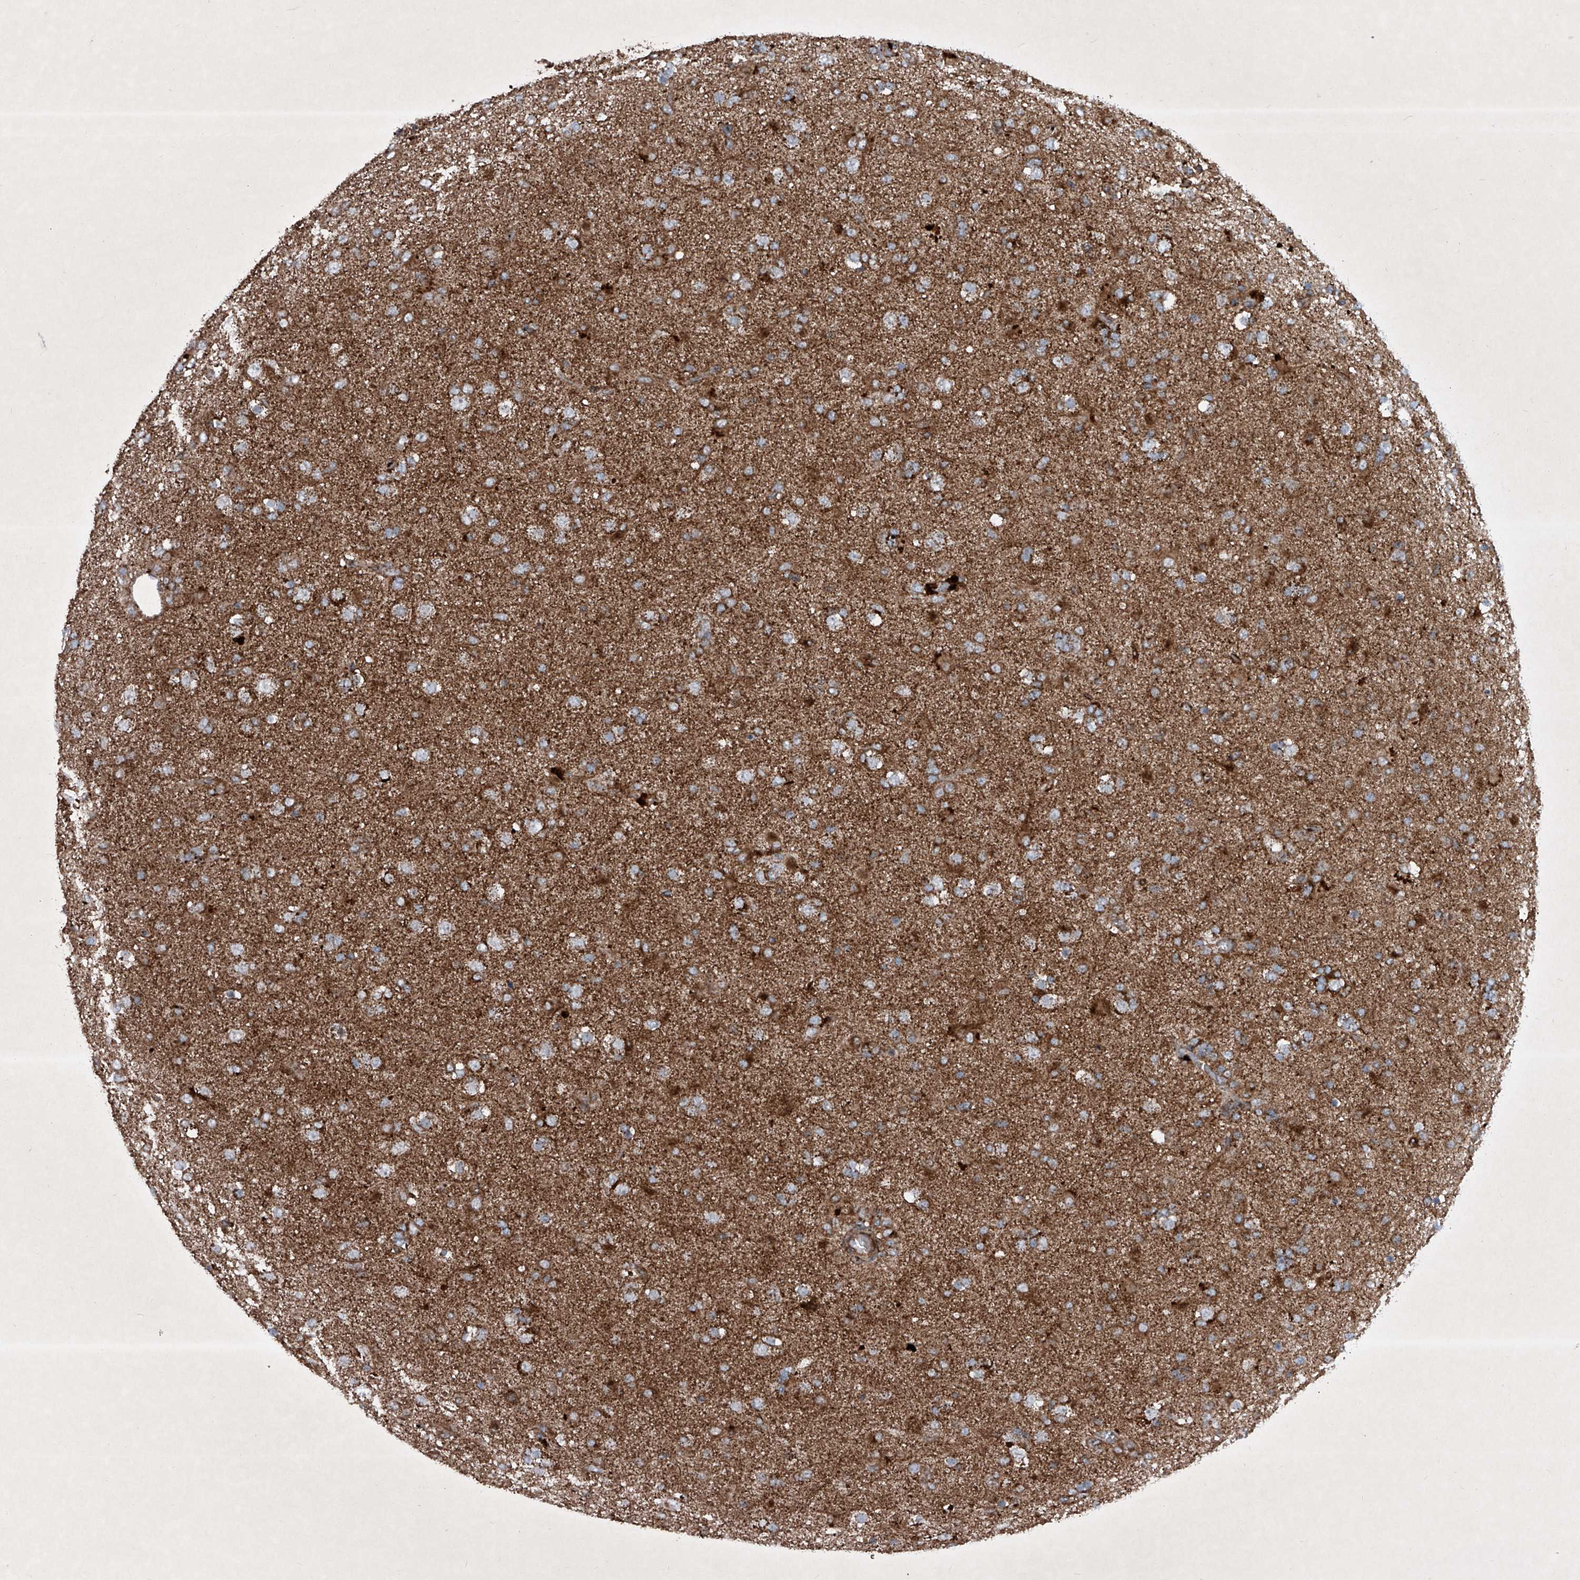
{"staining": {"intensity": "moderate", "quantity": "25%-75%", "location": "cytoplasmic/membranous"}, "tissue": "glioma", "cell_type": "Tumor cells", "image_type": "cancer", "snomed": [{"axis": "morphology", "description": "Glioma, malignant, Low grade"}, {"axis": "topography", "description": "Brain"}], "caption": "A micrograph showing moderate cytoplasmic/membranous positivity in about 25%-75% of tumor cells in glioma, as visualized by brown immunohistochemical staining.", "gene": "DAD1", "patient": {"sex": "male", "age": 65}}